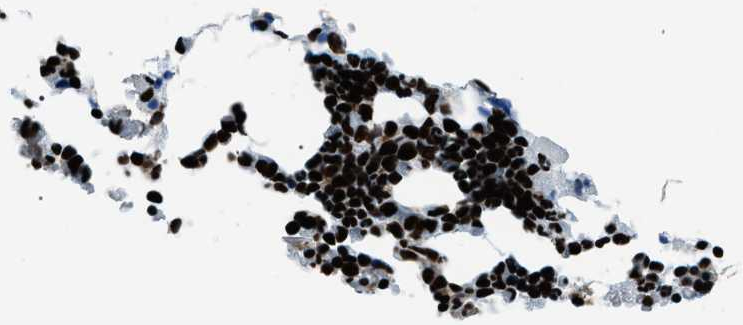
{"staining": {"intensity": "strong", "quantity": "25%-75%", "location": "nuclear"}, "tissue": "bone marrow", "cell_type": "Hematopoietic cells", "image_type": "normal", "snomed": [{"axis": "morphology", "description": "Normal tissue, NOS"}, {"axis": "morphology", "description": "Inflammation, NOS"}, {"axis": "topography", "description": "Bone marrow"}], "caption": "Immunohistochemical staining of benign bone marrow exhibits high levels of strong nuclear positivity in approximately 25%-75% of hematopoietic cells.", "gene": "HNRNPK", "patient": {"sex": "female", "age": 64}}